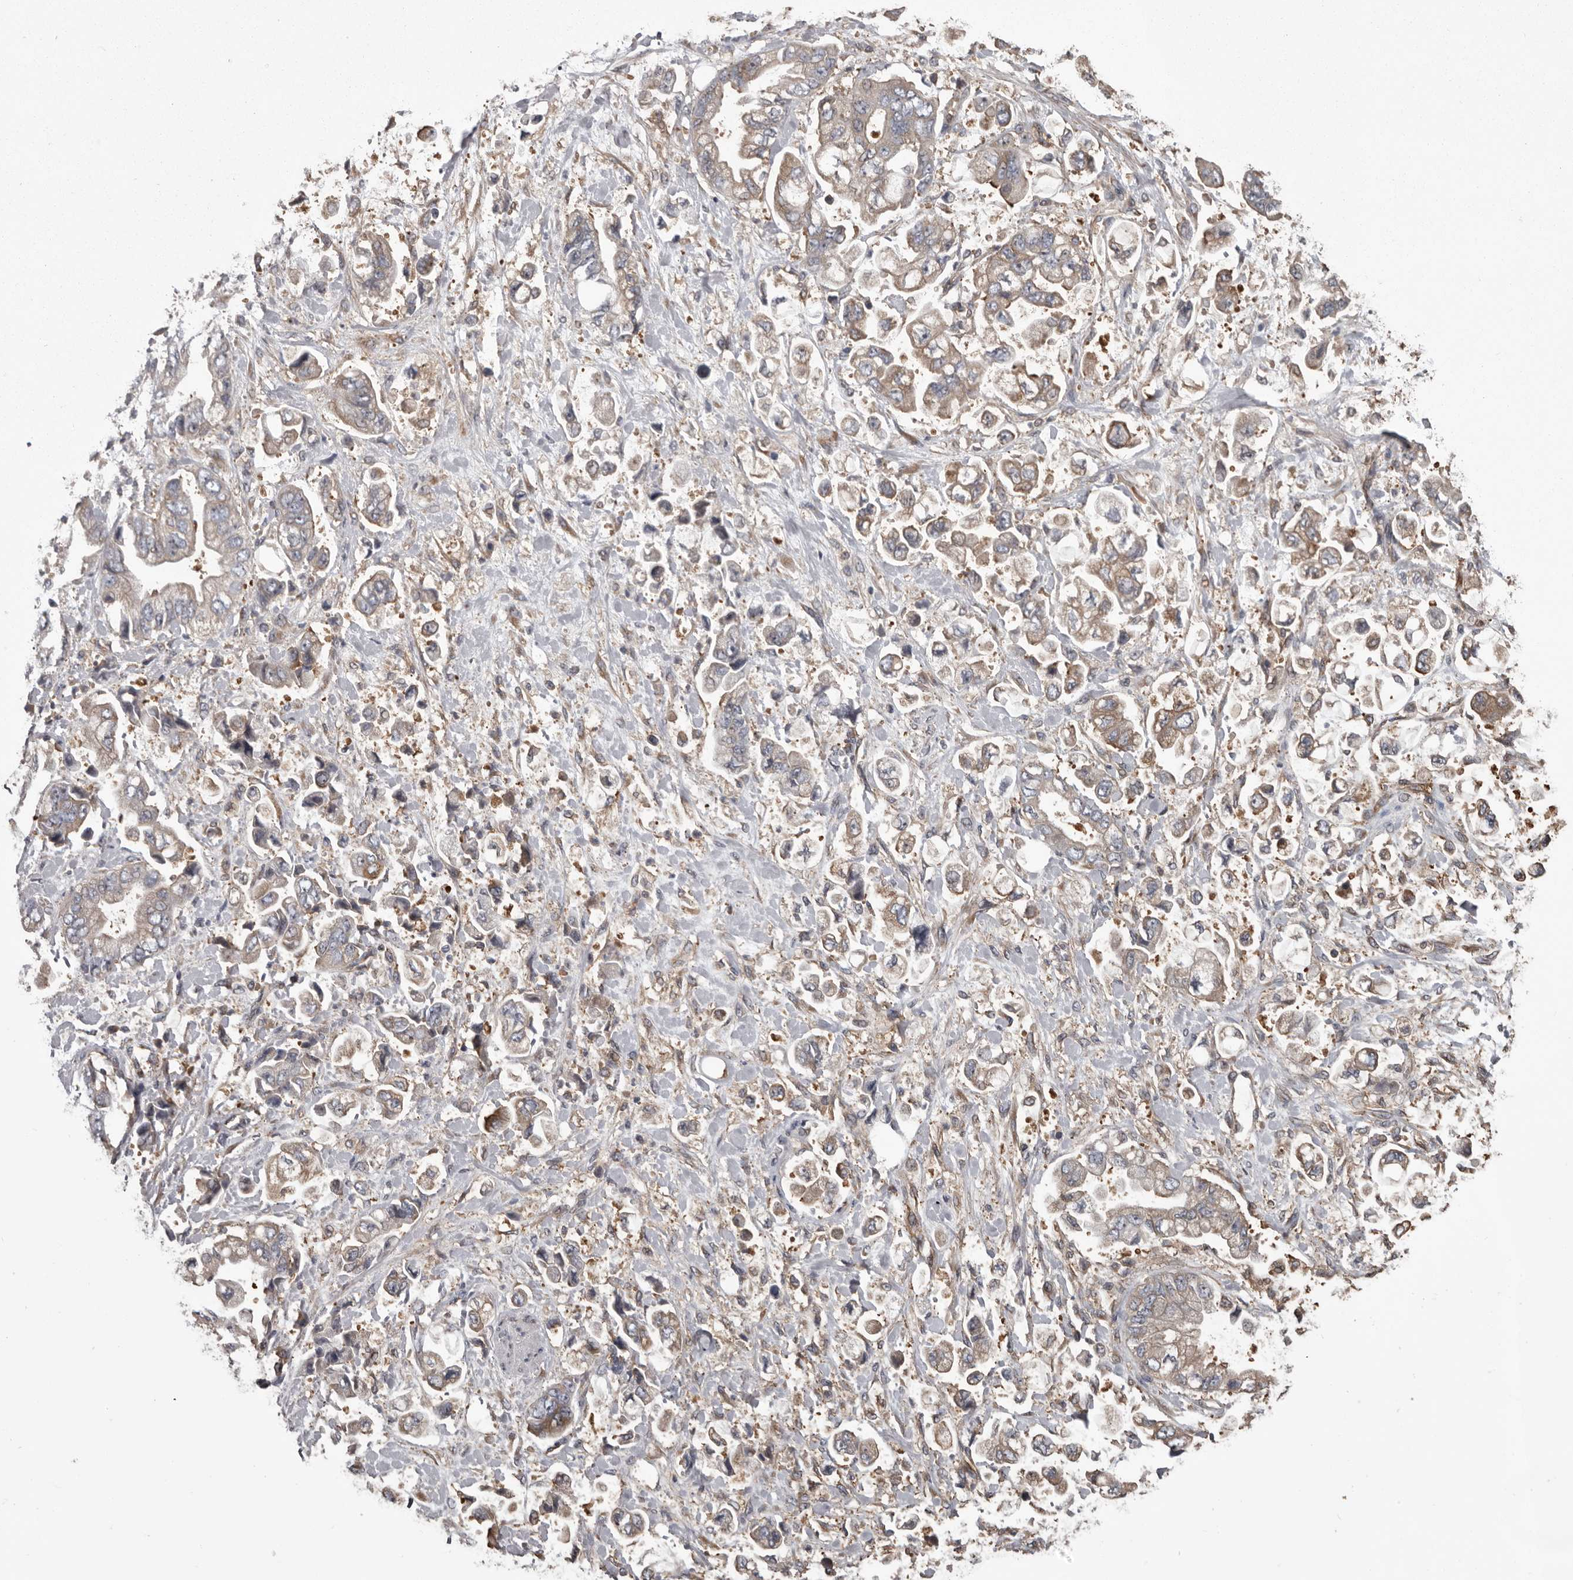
{"staining": {"intensity": "weak", "quantity": "25%-75%", "location": "cytoplasmic/membranous"}, "tissue": "stomach cancer", "cell_type": "Tumor cells", "image_type": "cancer", "snomed": [{"axis": "morphology", "description": "Normal tissue, NOS"}, {"axis": "morphology", "description": "Adenocarcinoma, NOS"}, {"axis": "topography", "description": "Stomach"}], "caption": "Immunohistochemical staining of human stomach adenocarcinoma displays weak cytoplasmic/membranous protein expression in approximately 25%-75% of tumor cells.", "gene": "DARS1", "patient": {"sex": "male", "age": 62}}